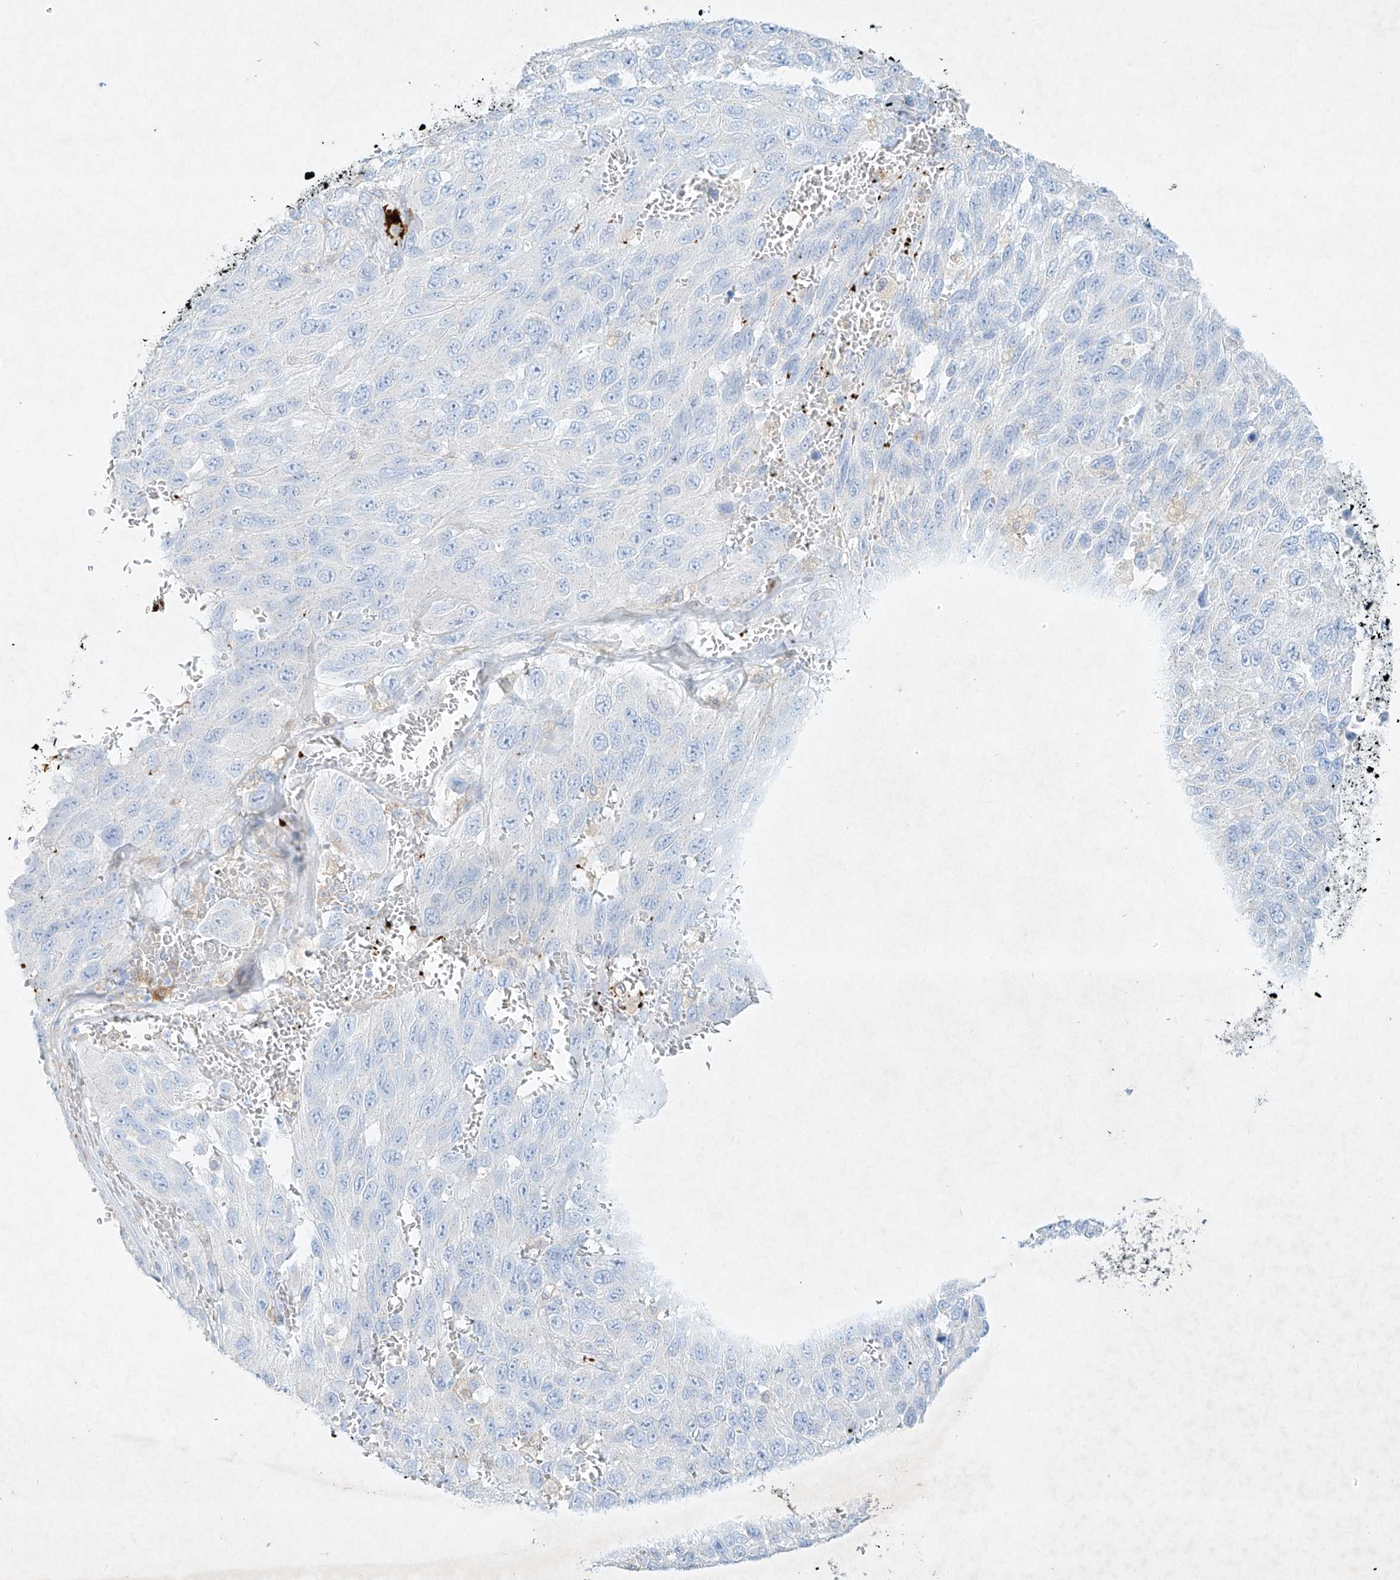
{"staining": {"intensity": "negative", "quantity": "none", "location": "none"}, "tissue": "melanoma", "cell_type": "Tumor cells", "image_type": "cancer", "snomed": [{"axis": "morphology", "description": "Malignant melanoma, NOS"}, {"axis": "topography", "description": "Skin"}], "caption": "There is no significant positivity in tumor cells of melanoma.", "gene": "PLEK", "patient": {"sex": "female", "age": 96}}